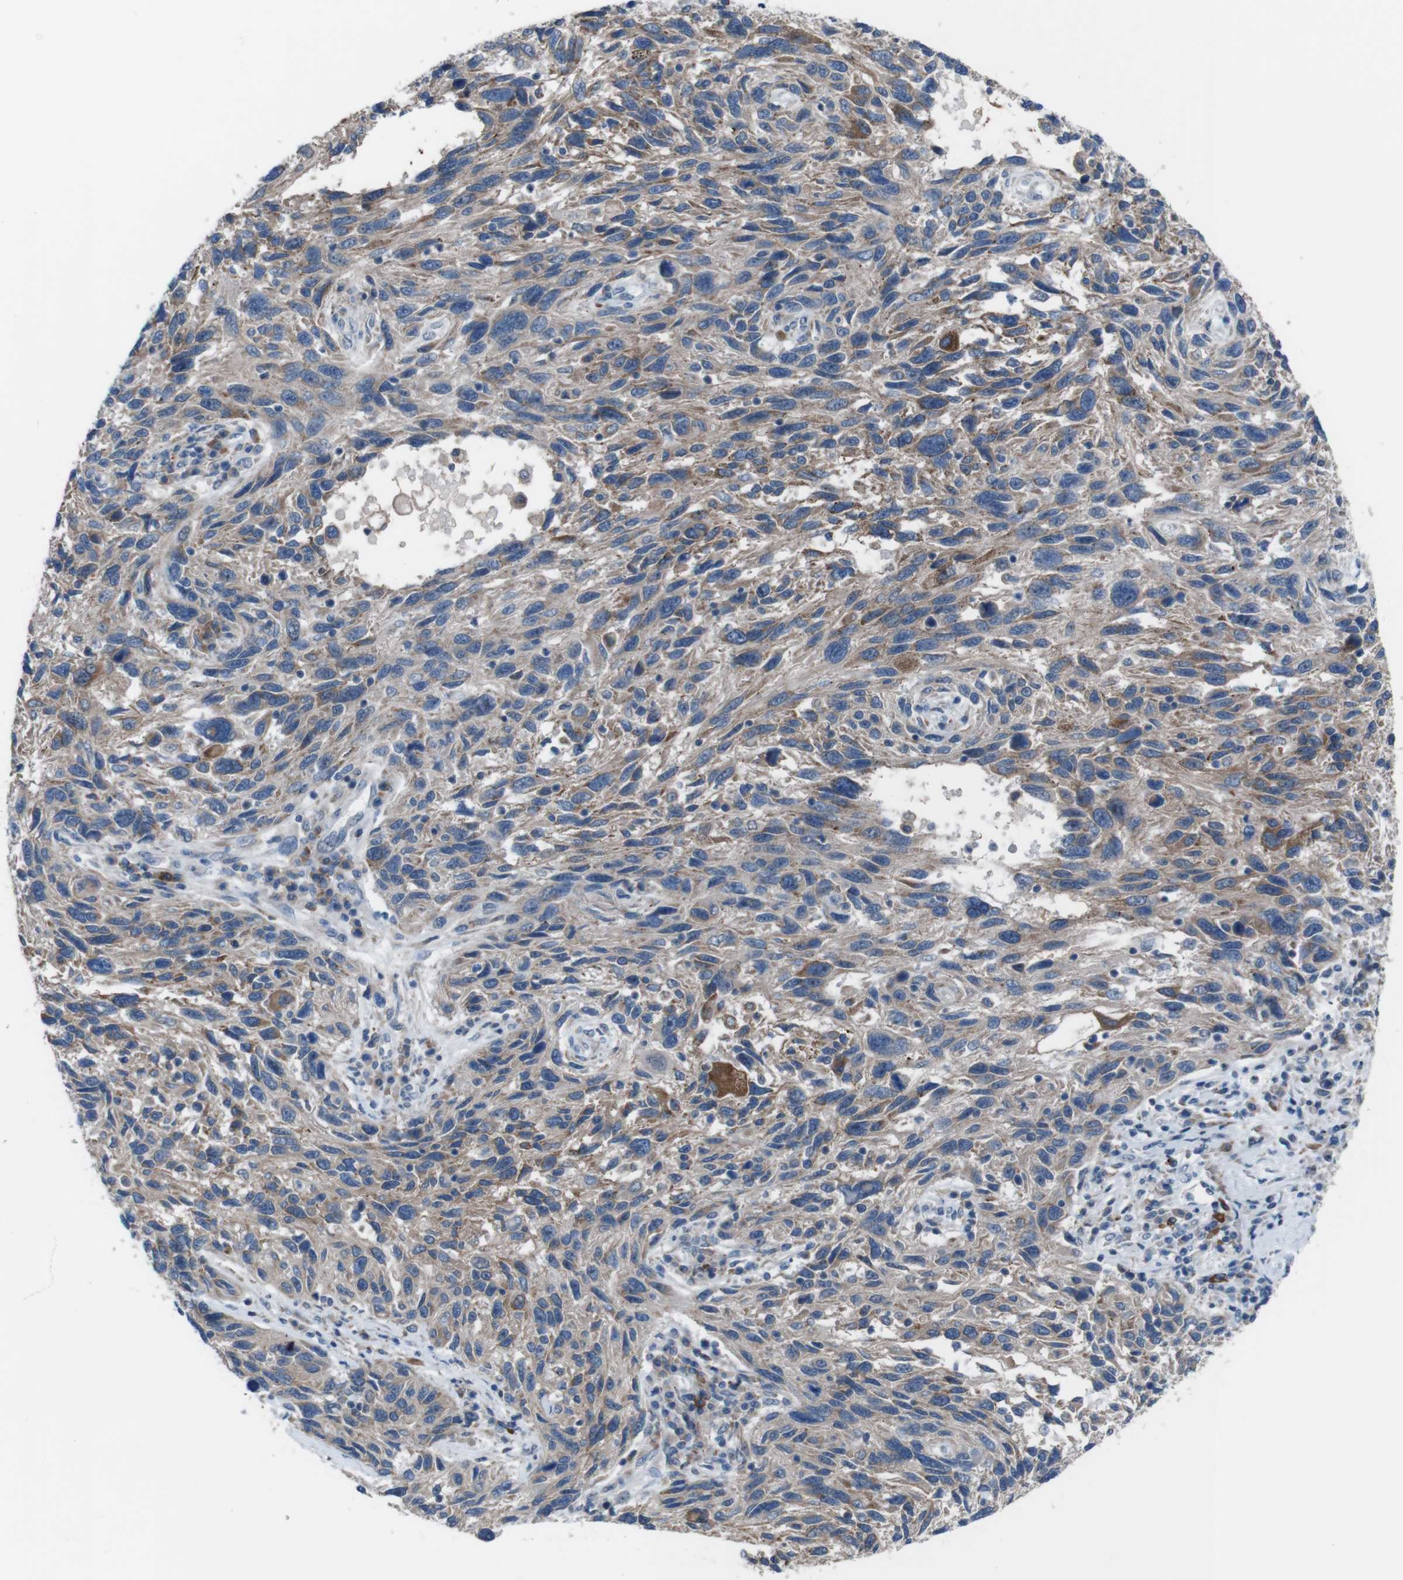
{"staining": {"intensity": "moderate", "quantity": "25%-75%", "location": "cytoplasmic/membranous"}, "tissue": "melanoma", "cell_type": "Tumor cells", "image_type": "cancer", "snomed": [{"axis": "morphology", "description": "Malignant melanoma, NOS"}, {"axis": "topography", "description": "Skin"}], "caption": "Immunohistochemical staining of human melanoma reveals medium levels of moderate cytoplasmic/membranous staining in approximately 25%-75% of tumor cells.", "gene": "CDH22", "patient": {"sex": "male", "age": 53}}